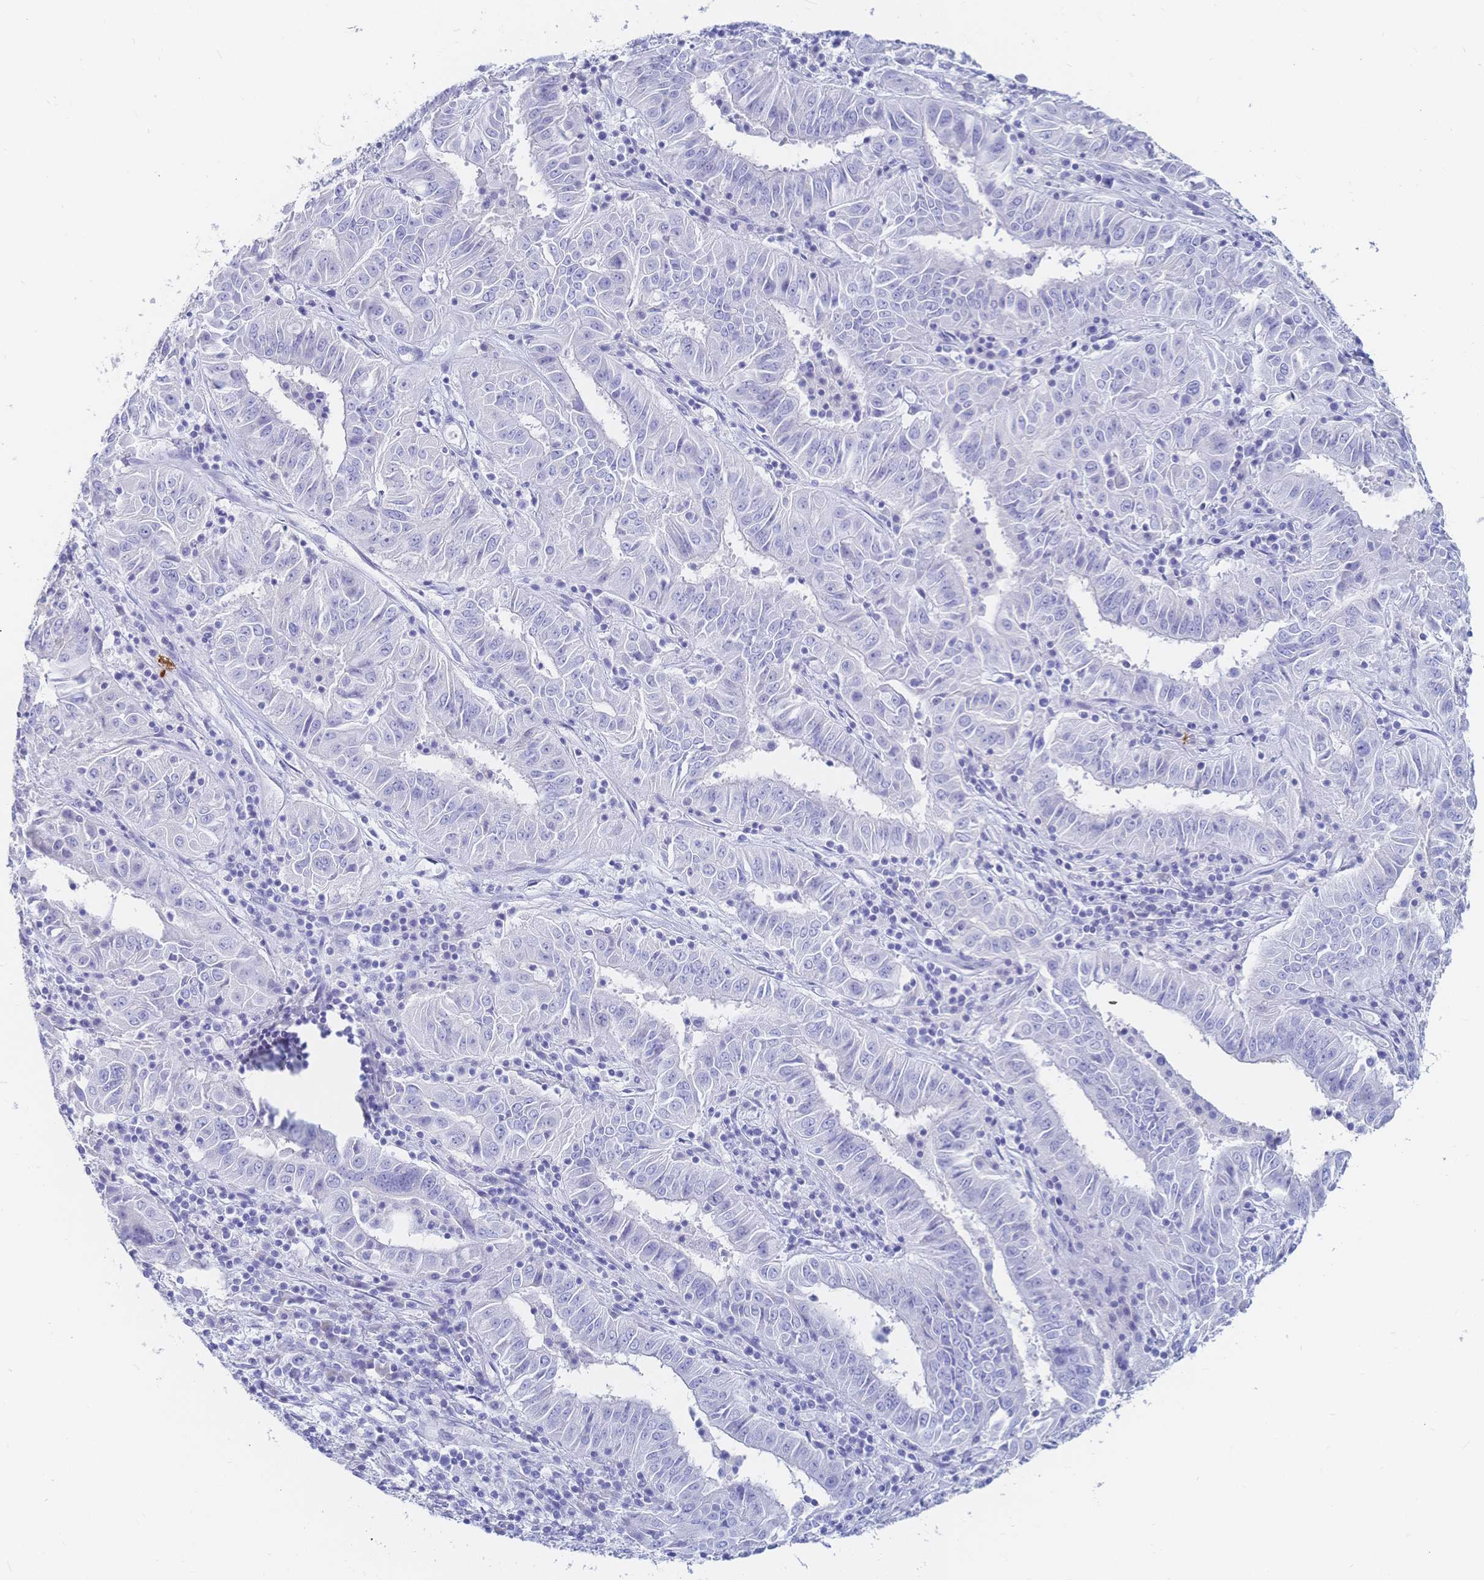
{"staining": {"intensity": "negative", "quantity": "none", "location": "none"}, "tissue": "pancreatic cancer", "cell_type": "Tumor cells", "image_type": "cancer", "snomed": [{"axis": "morphology", "description": "Adenocarcinoma, NOS"}, {"axis": "topography", "description": "Pancreas"}], "caption": "IHC photomicrograph of neoplastic tissue: pancreatic adenocarcinoma stained with DAB (3,3'-diaminobenzidine) demonstrates no significant protein expression in tumor cells.", "gene": "IL2RB", "patient": {"sex": "male", "age": 63}}